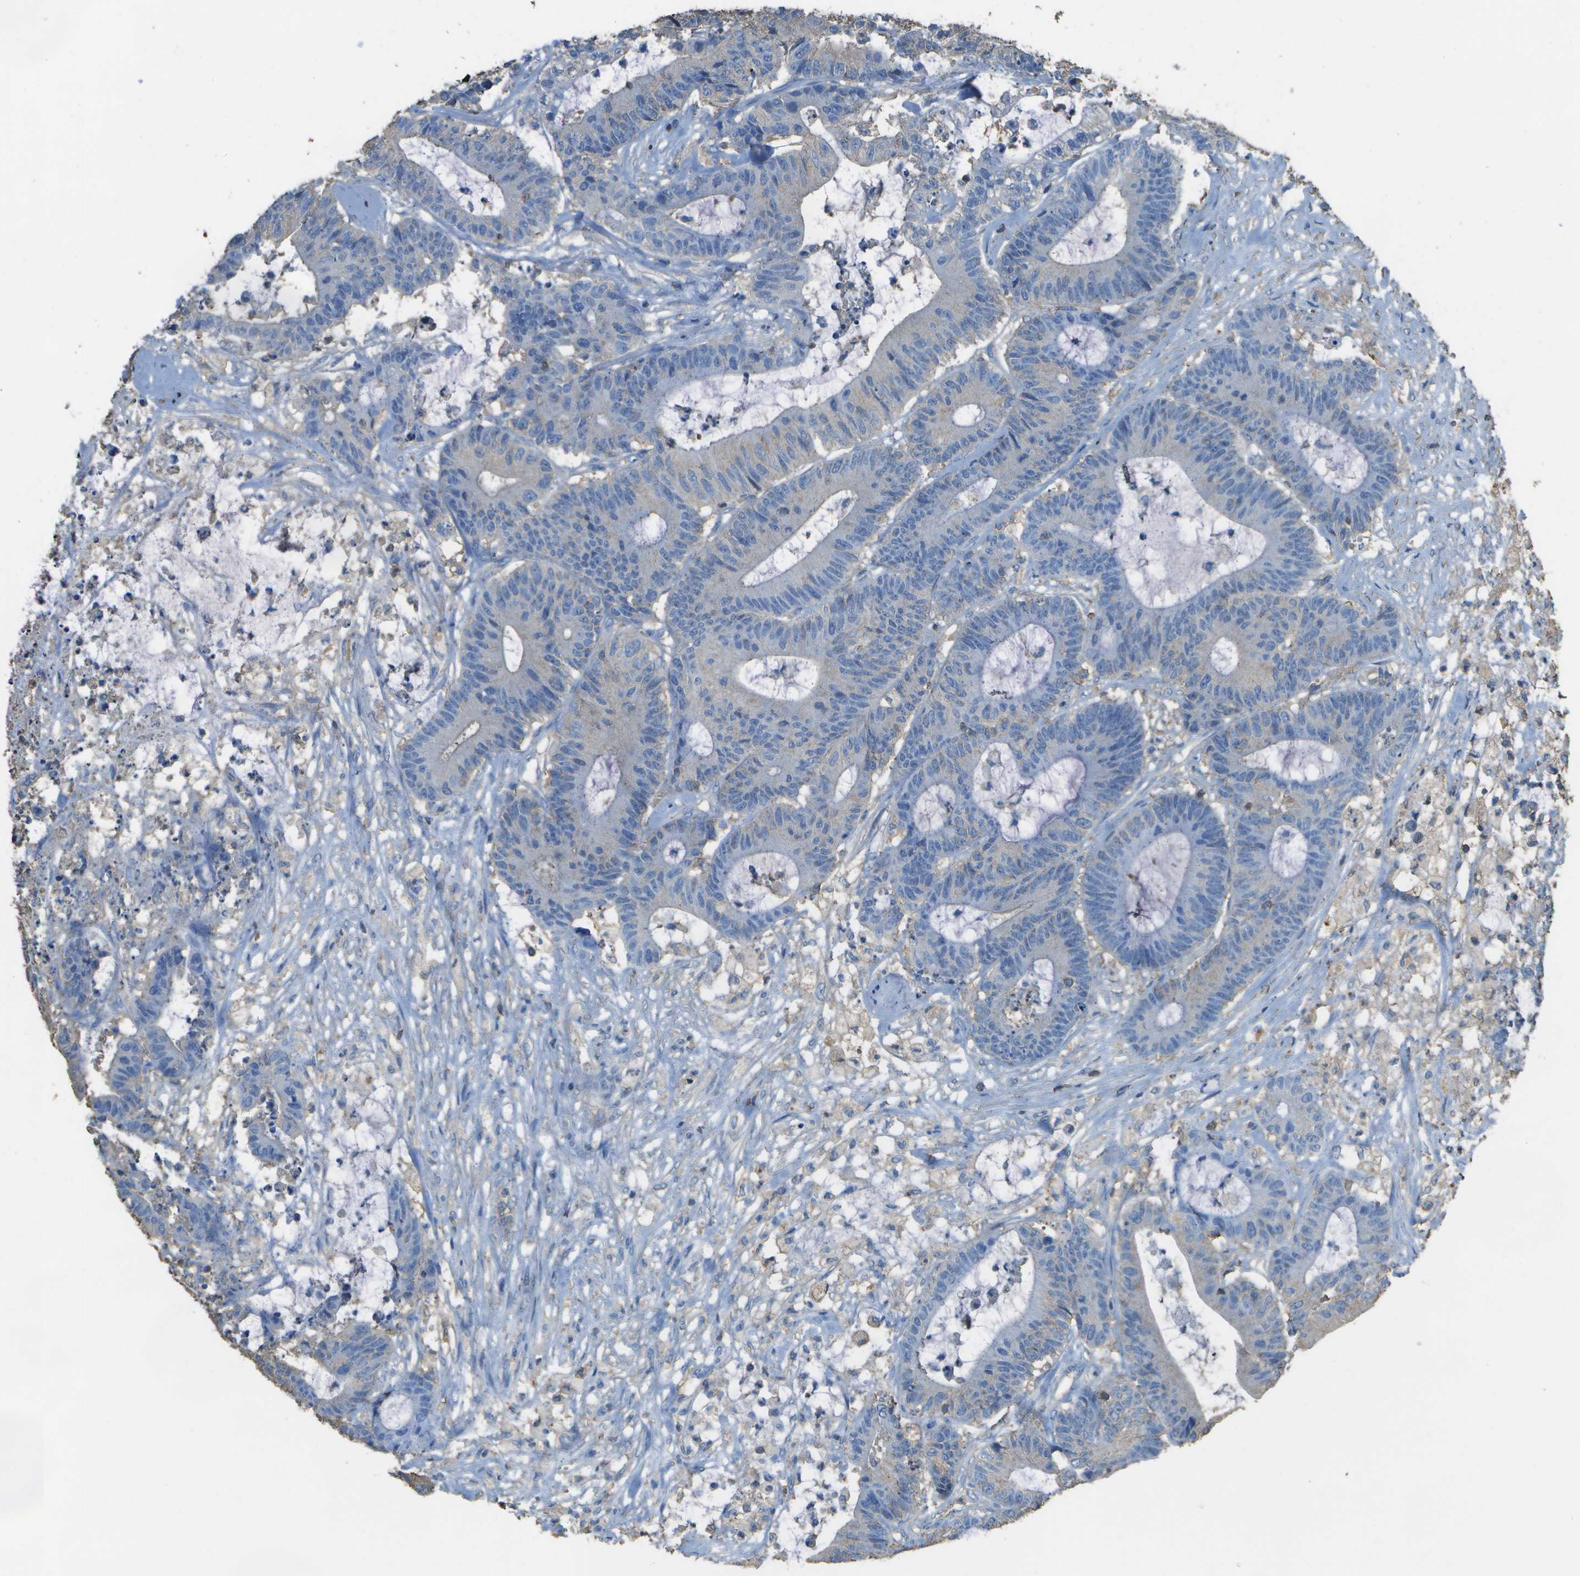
{"staining": {"intensity": "negative", "quantity": "none", "location": "none"}, "tissue": "colorectal cancer", "cell_type": "Tumor cells", "image_type": "cancer", "snomed": [{"axis": "morphology", "description": "Adenocarcinoma, NOS"}, {"axis": "topography", "description": "Colon"}], "caption": "There is no significant positivity in tumor cells of adenocarcinoma (colorectal).", "gene": "CYP4F11", "patient": {"sex": "female", "age": 84}}